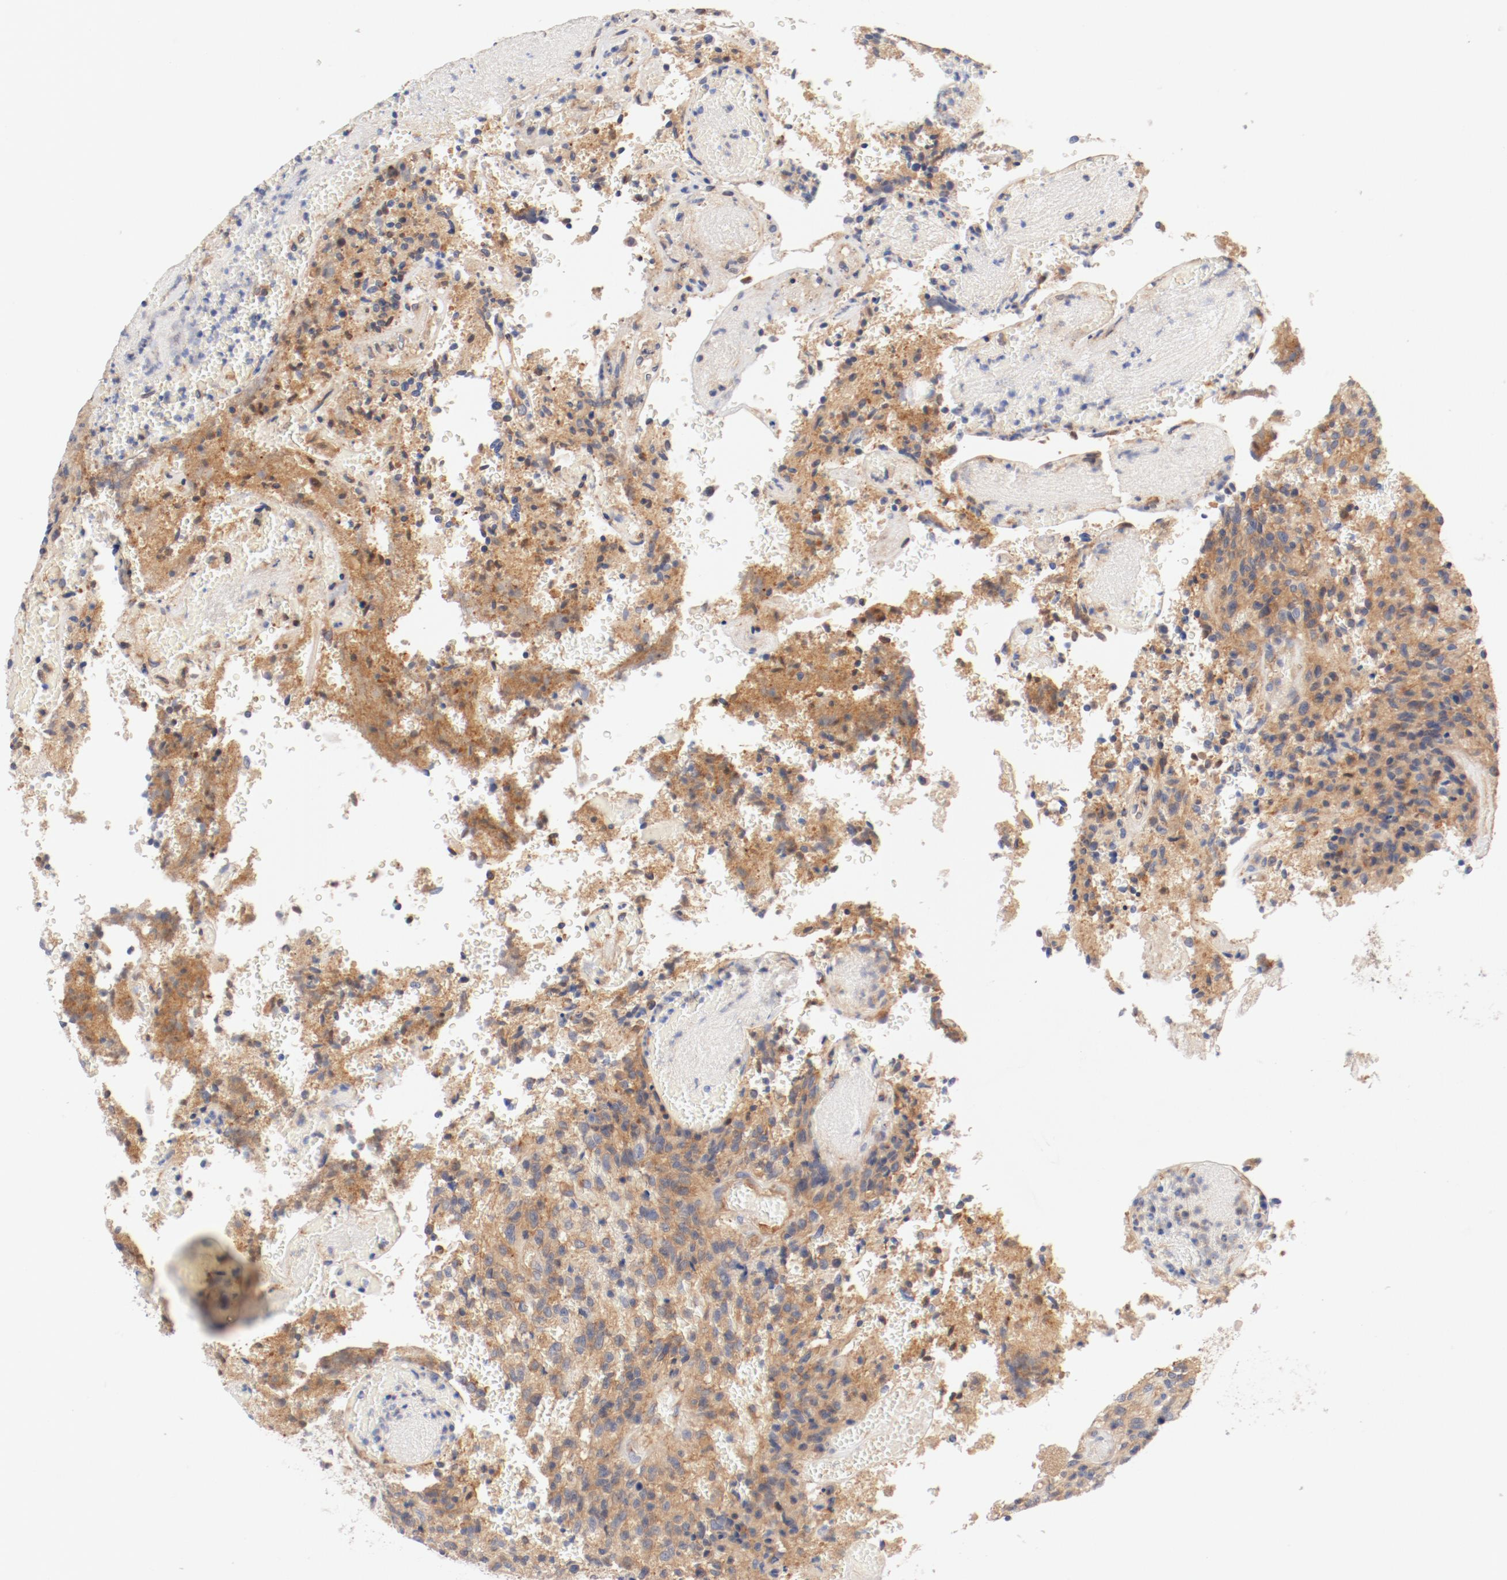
{"staining": {"intensity": "moderate", "quantity": ">75%", "location": "cytoplasmic/membranous"}, "tissue": "glioma", "cell_type": "Tumor cells", "image_type": "cancer", "snomed": [{"axis": "morphology", "description": "Normal tissue, NOS"}, {"axis": "morphology", "description": "Glioma, malignant, High grade"}, {"axis": "topography", "description": "Cerebral cortex"}], "caption": "High-power microscopy captured an IHC photomicrograph of glioma, revealing moderate cytoplasmic/membranous positivity in about >75% of tumor cells.", "gene": "DYNC1H1", "patient": {"sex": "male", "age": 56}}